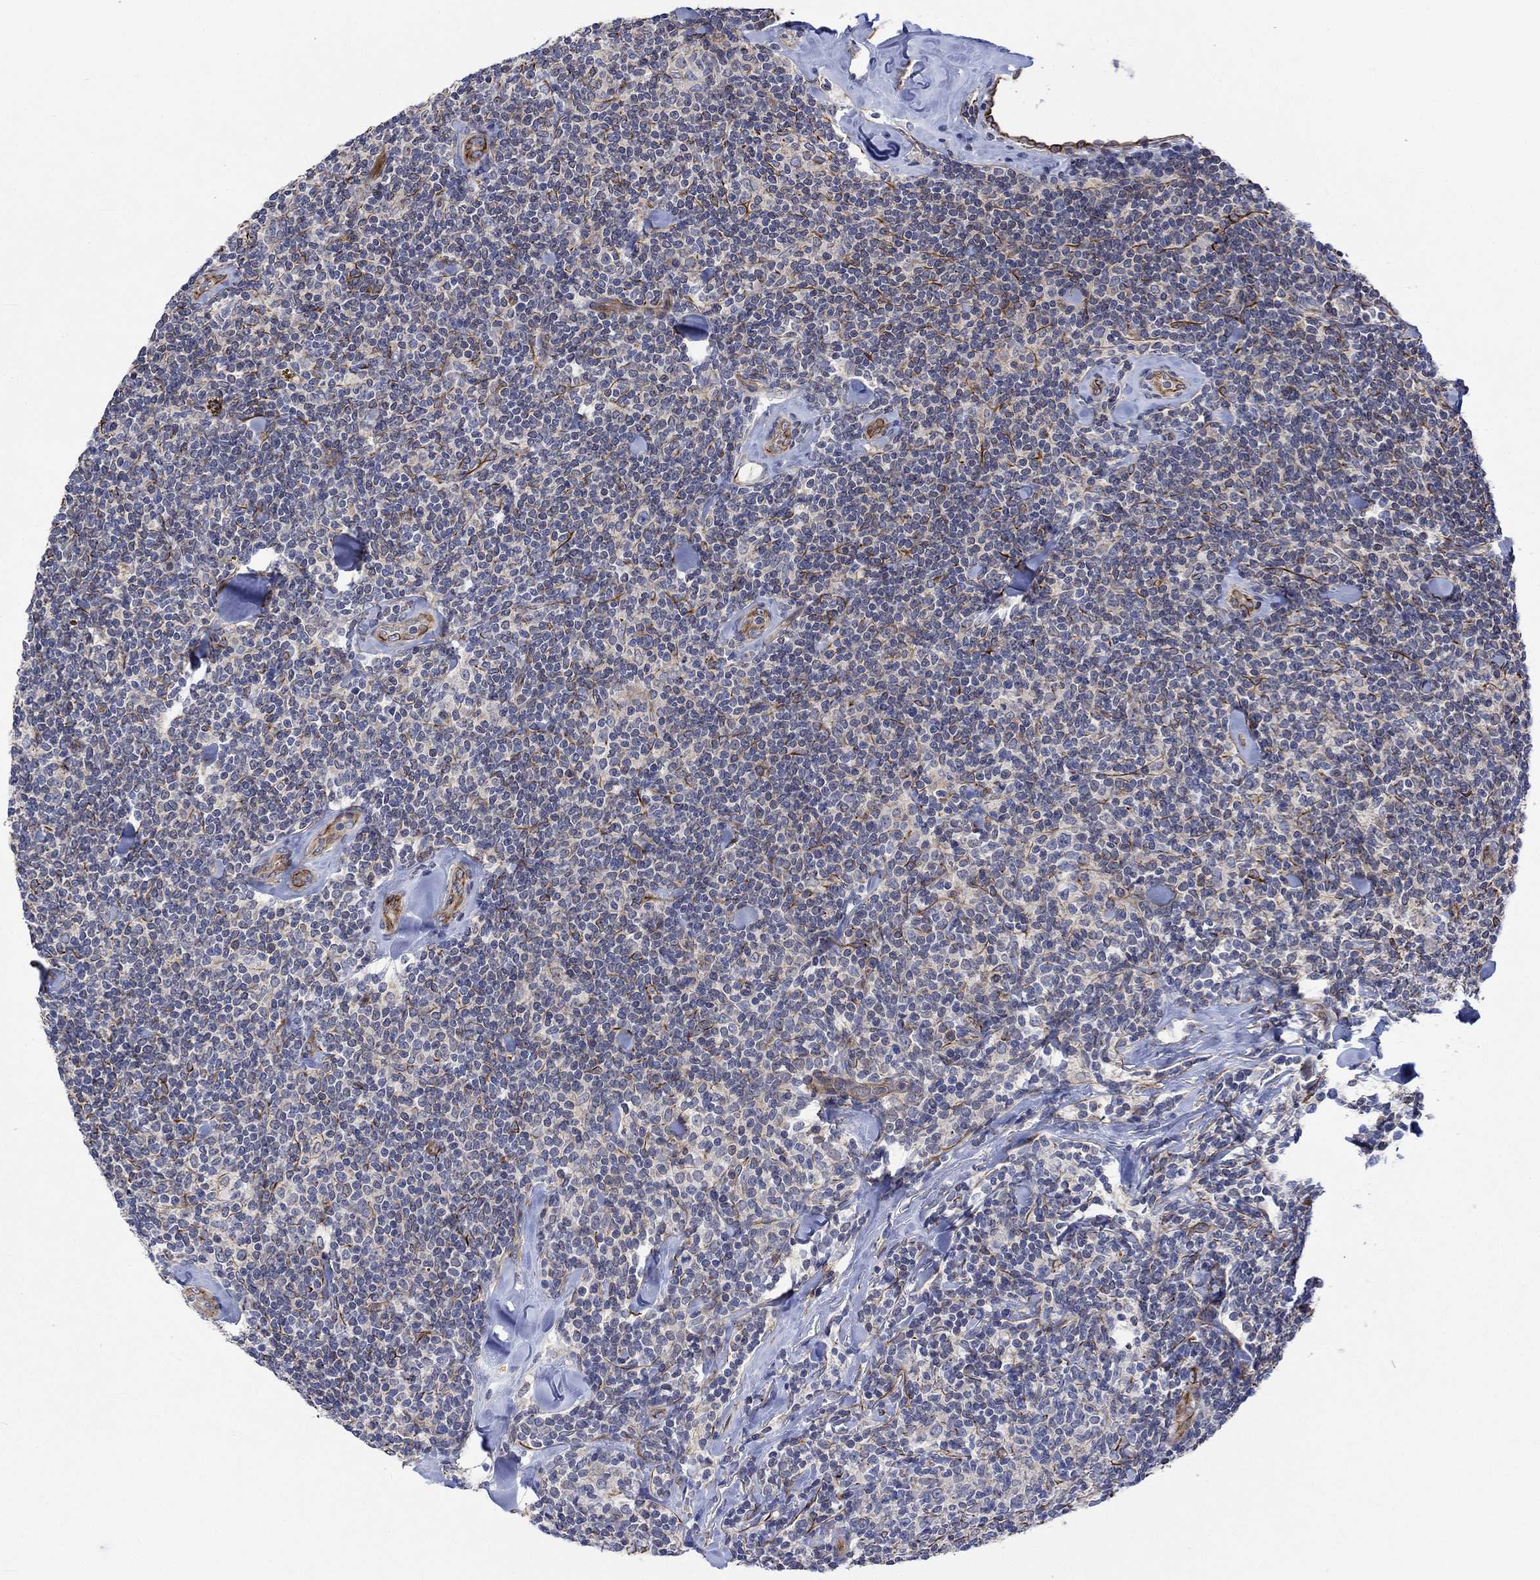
{"staining": {"intensity": "negative", "quantity": "none", "location": "none"}, "tissue": "lymphoma", "cell_type": "Tumor cells", "image_type": "cancer", "snomed": [{"axis": "morphology", "description": "Malignant lymphoma, non-Hodgkin's type, Low grade"}, {"axis": "topography", "description": "Lymph node"}], "caption": "Photomicrograph shows no significant protein expression in tumor cells of malignant lymphoma, non-Hodgkin's type (low-grade). (DAB immunohistochemistry visualized using brightfield microscopy, high magnification).", "gene": "CAMK1D", "patient": {"sex": "female", "age": 56}}